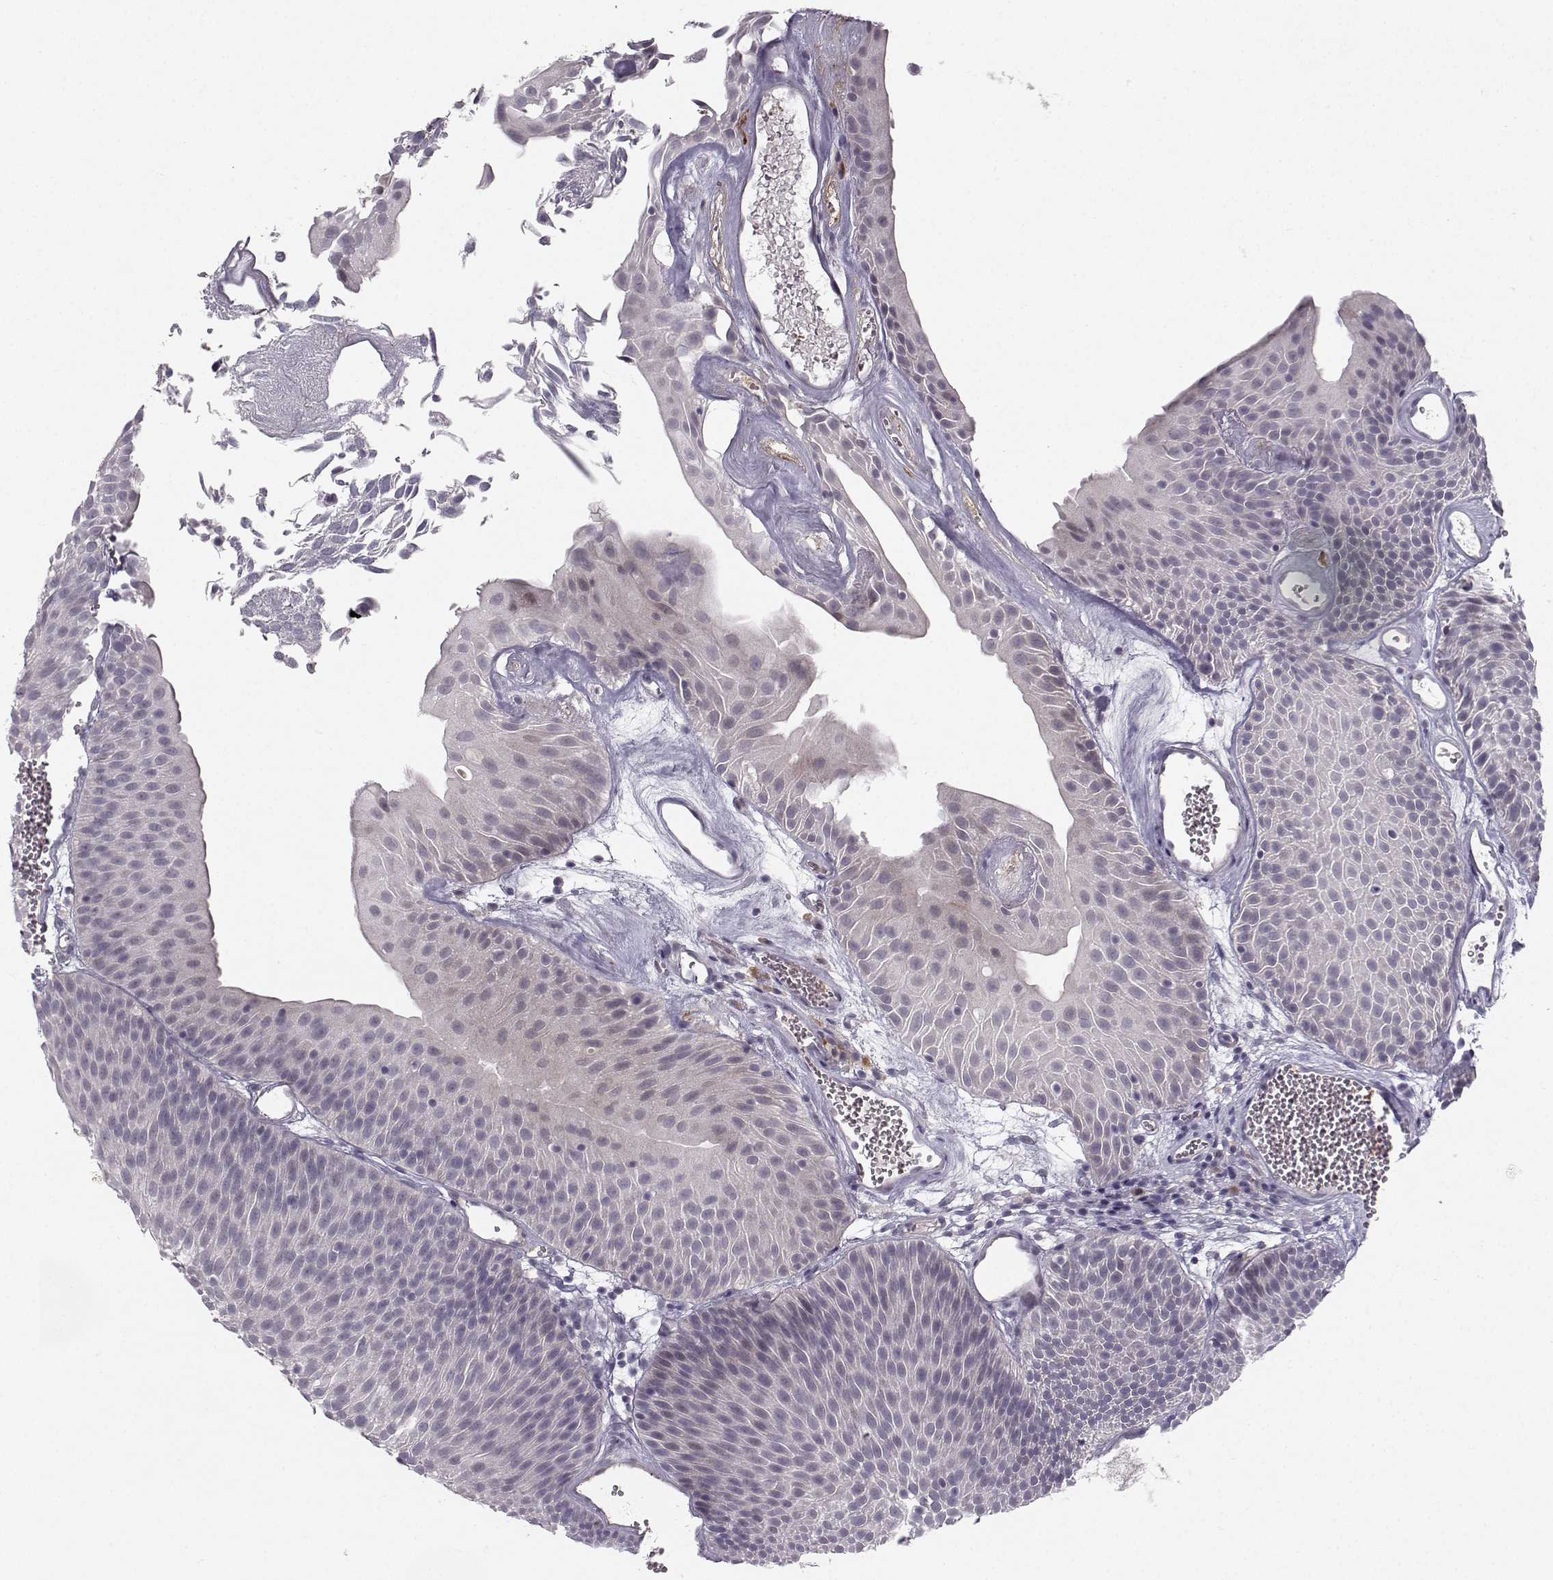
{"staining": {"intensity": "negative", "quantity": "none", "location": "none"}, "tissue": "urothelial cancer", "cell_type": "Tumor cells", "image_type": "cancer", "snomed": [{"axis": "morphology", "description": "Urothelial carcinoma, Low grade"}, {"axis": "topography", "description": "Urinary bladder"}], "caption": "This histopathology image is of urothelial carcinoma (low-grade) stained with immunohistochemistry to label a protein in brown with the nuclei are counter-stained blue. There is no expression in tumor cells.", "gene": "OPRD1", "patient": {"sex": "male", "age": 52}}